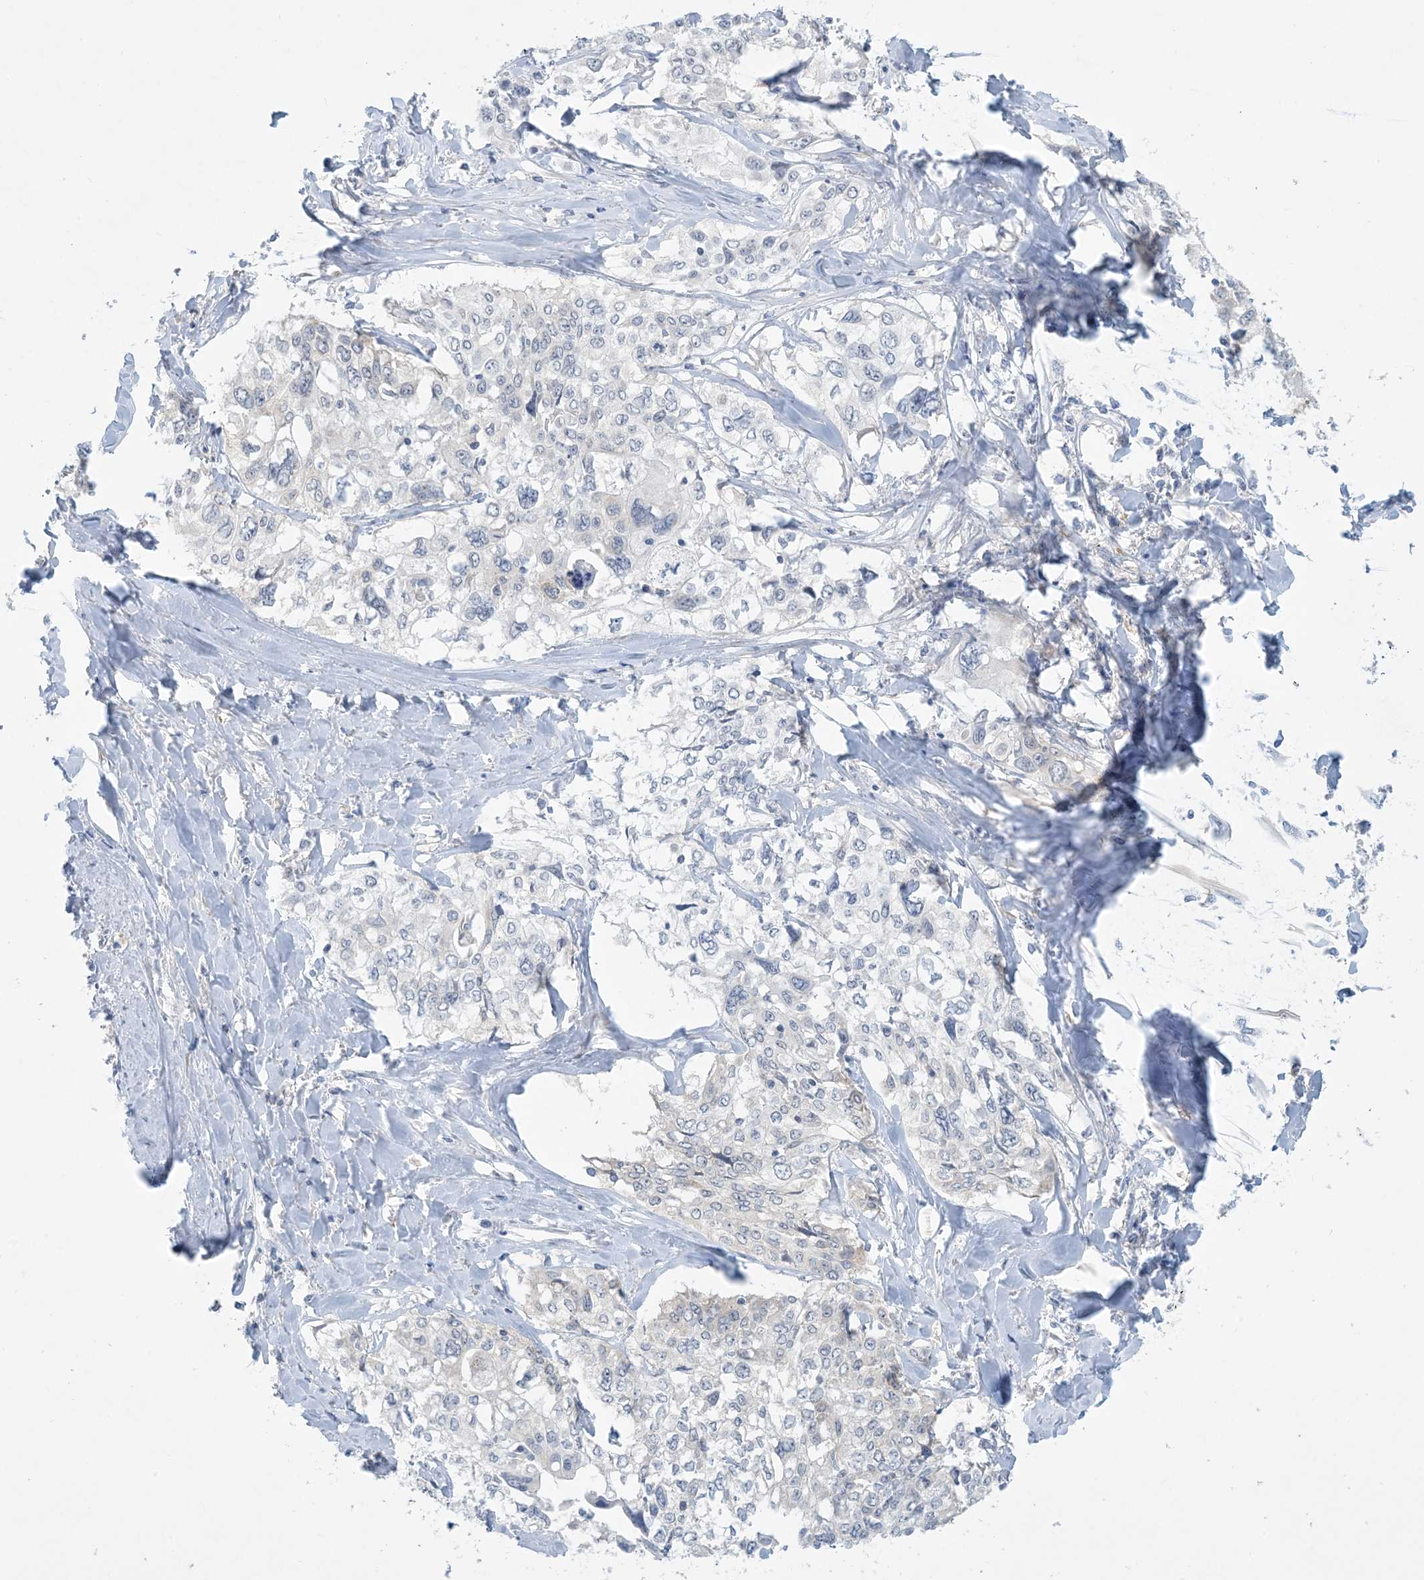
{"staining": {"intensity": "negative", "quantity": "none", "location": "none"}, "tissue": "cervical cancer", "cell_type": "Tumor cells", "image_type": "cancer", "snomed": [{"axis": "morphology", "description": "Squamous cell carcinoma, NOS"}, {"axis": "topography", "description": "Cervix"}], "caption": "Histopathology image shows no protein positivity in tumor cells of cervical cancer tissue.", "gene": "MRPS18A", "patient": {"sex": "female", "age": 31}}